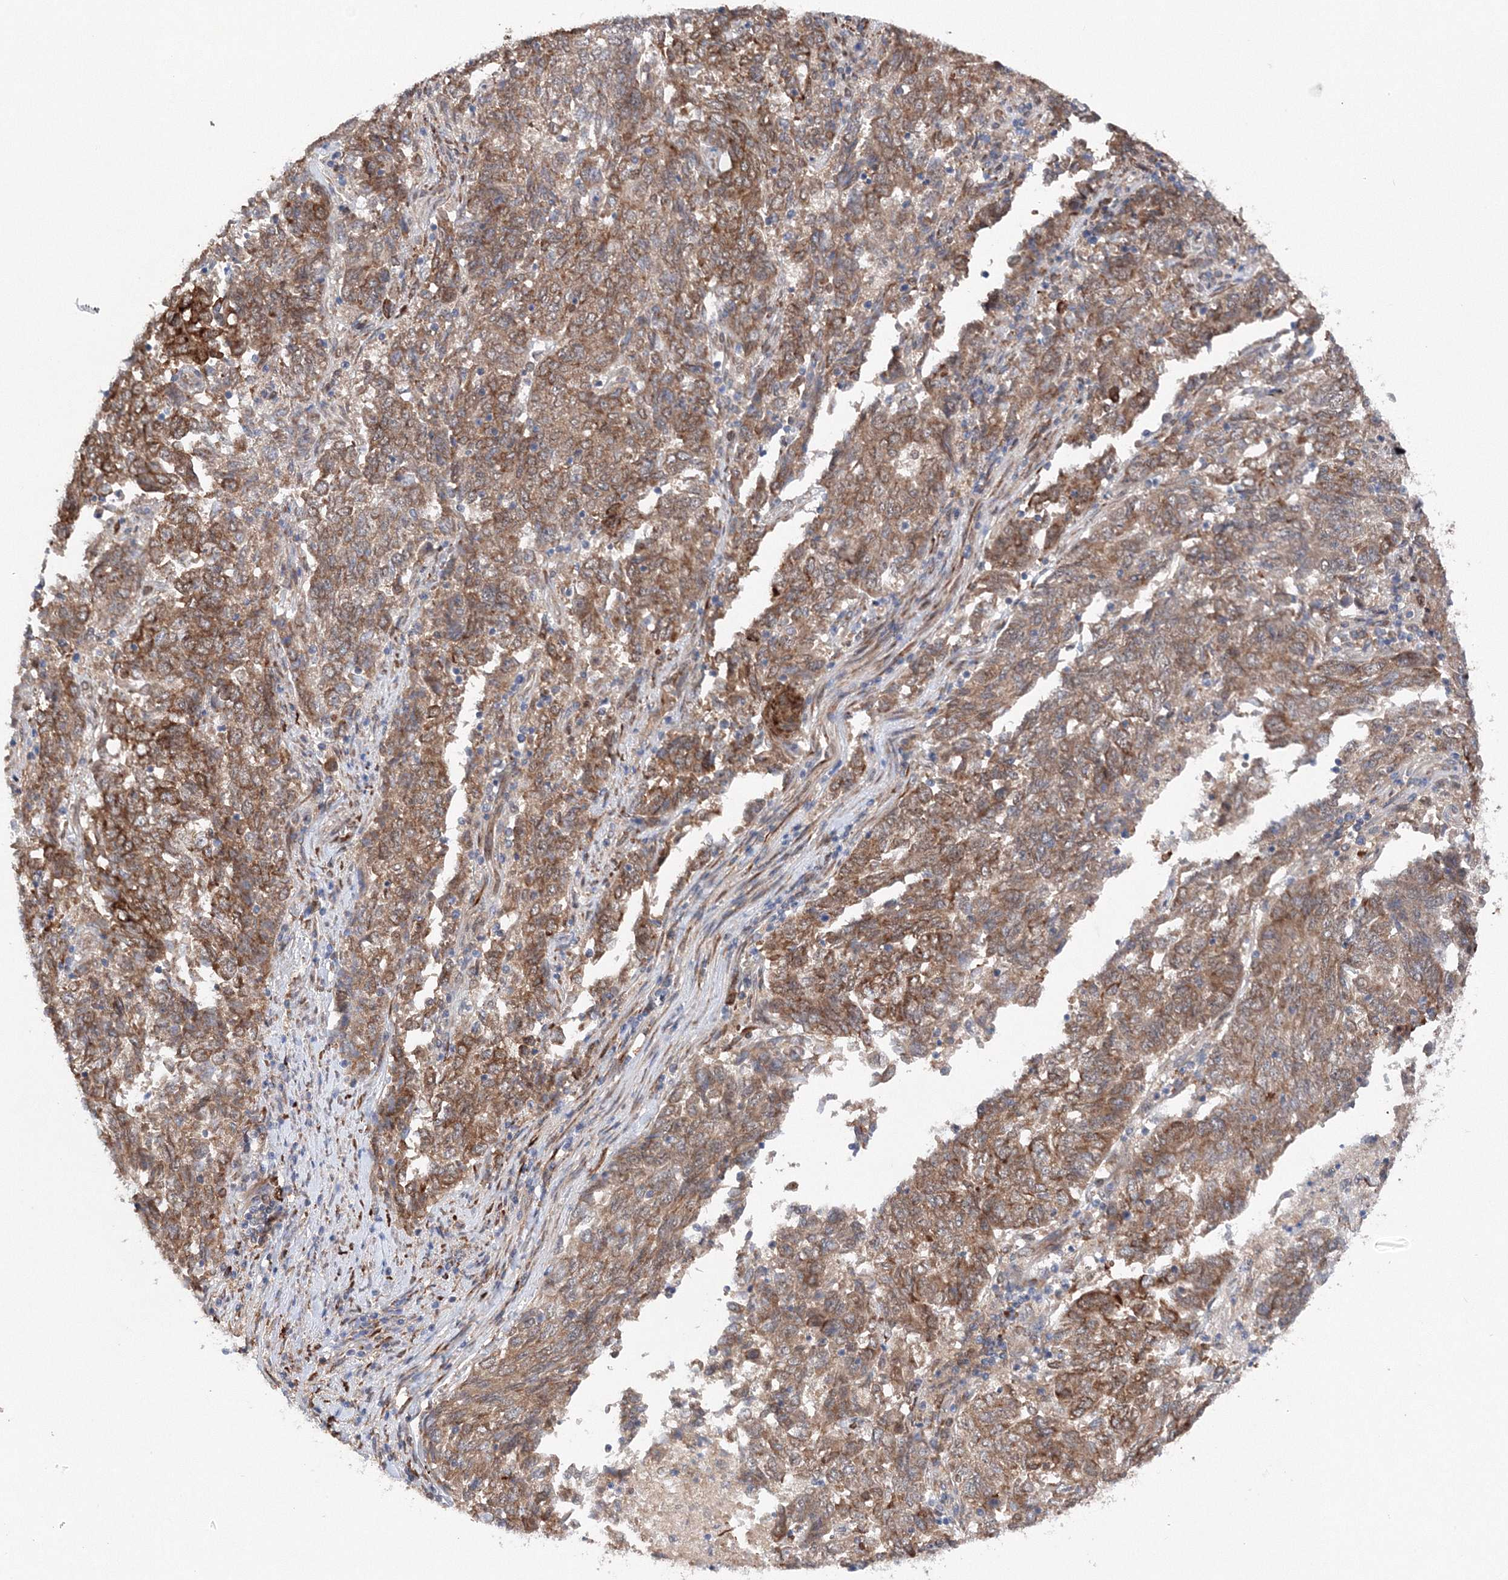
{"staining": {"intensity": "moderate", "quantity": ">75%", "location": "cytoplasmic/membranous"}, "tissue": "endometrial cancer", "cell_type": "Tumor cells", "image_type": "cancer", "snomed": [{"axis": "morphology", "description": "Adenocarcinoma, NOS"}, {"axis": "topography", "description": "Endometrium"}], "caption": "Protein expression analysis of endometrial cancer reveals moderate cytoplasmic/membranous expression in approximately >75% of tumor cells.", "gene": "DIS3L2", "patient": {"sex": "female", "age": 80}}